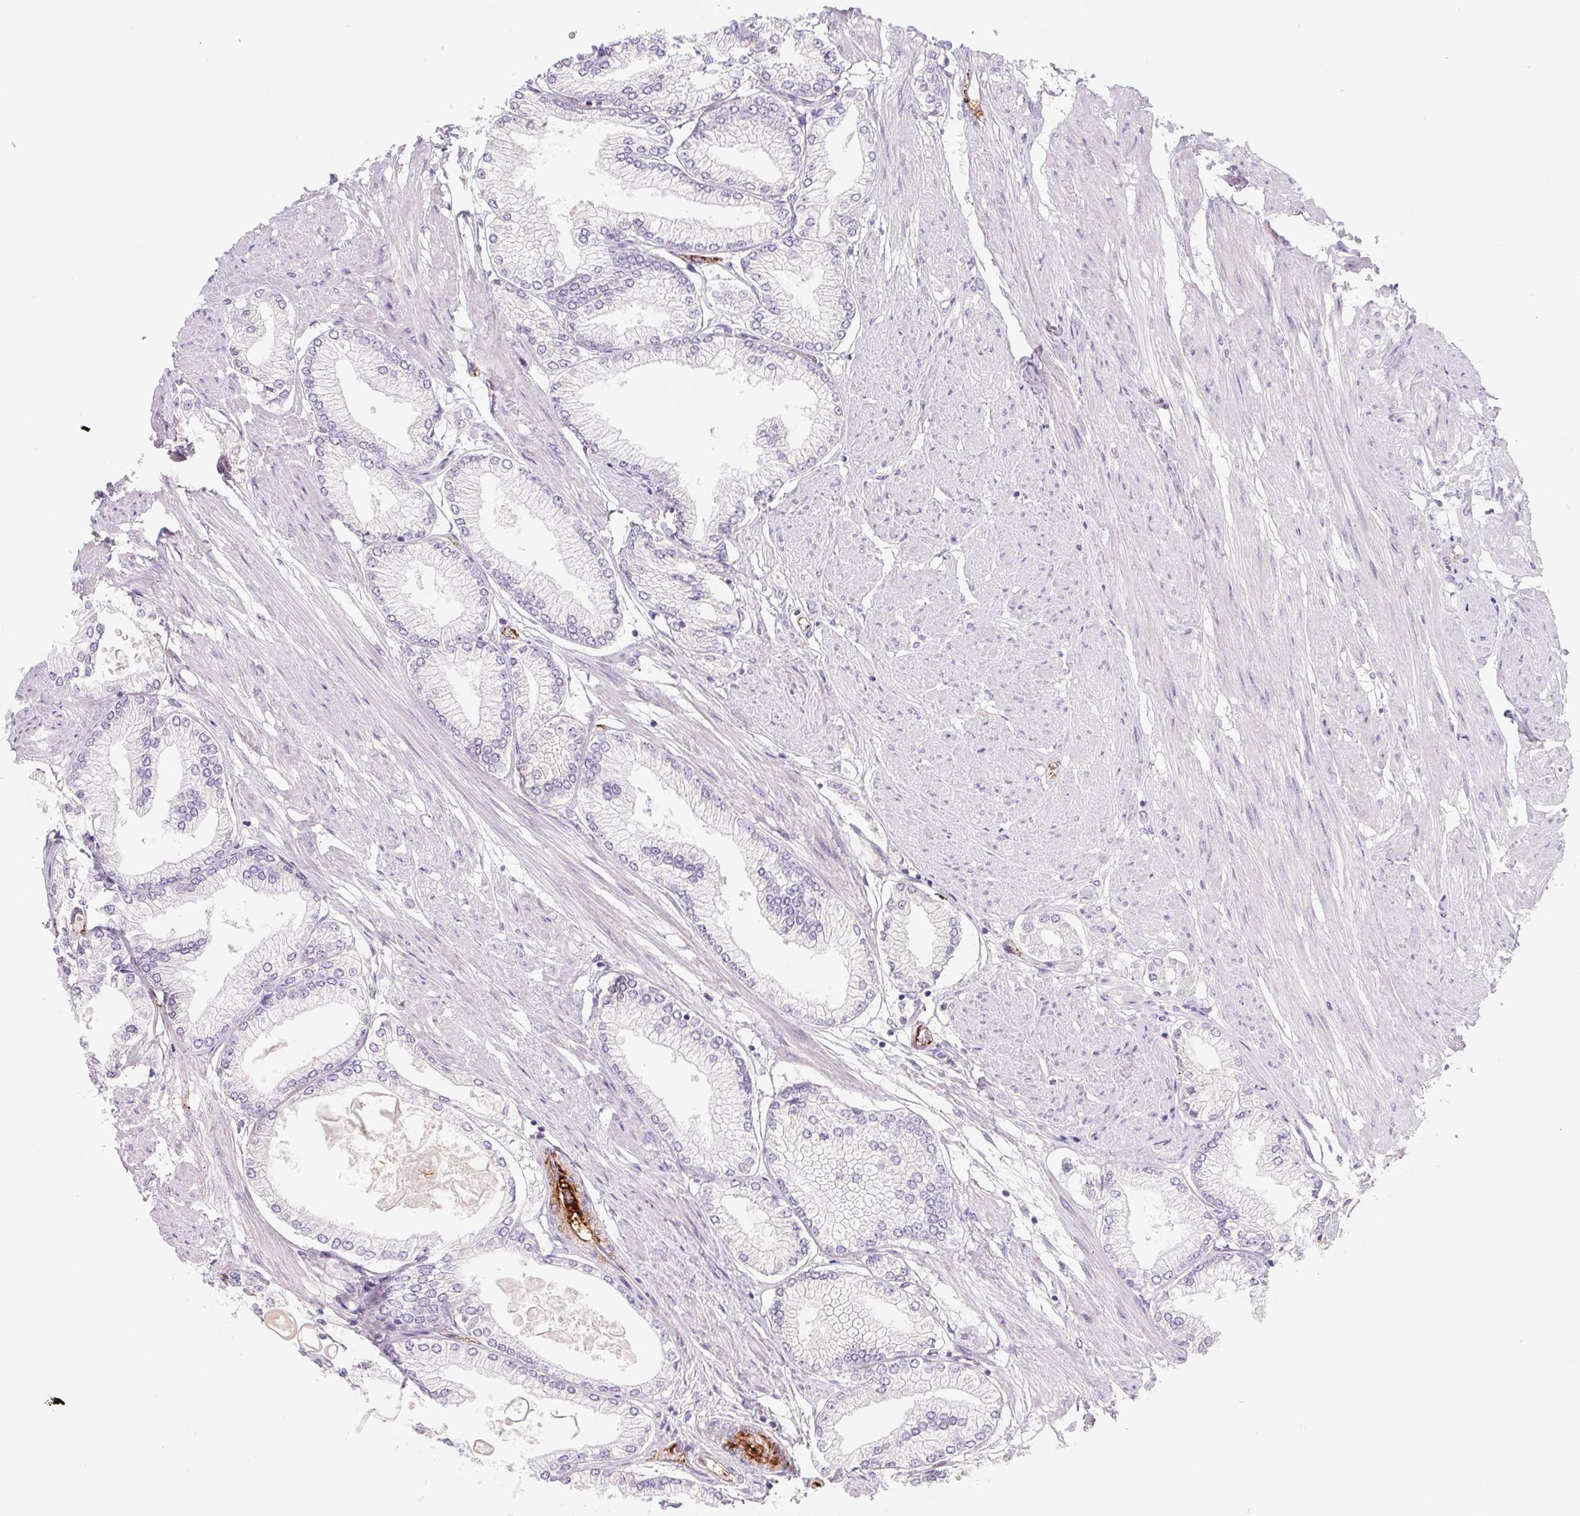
{"staining": {"intensity": "negative", "quantity": "none", "location": "none"}, "tissue": "prostate cancer", "cell_type": "Tumor cells", "image_type": "cancer", "snomed": [{"axis": "morphology", "description": "Adenocarcinoma, High grade"}, {"axis": "topography", "description": "Prostate"}], "caption": "This is an IHC photomicrograph of prostate cancer (adenocarcinoma (high-grade)). There is no expression in tumor cells.", "gene": "LPA", "patient": {"sex": "male", "age": 68}}